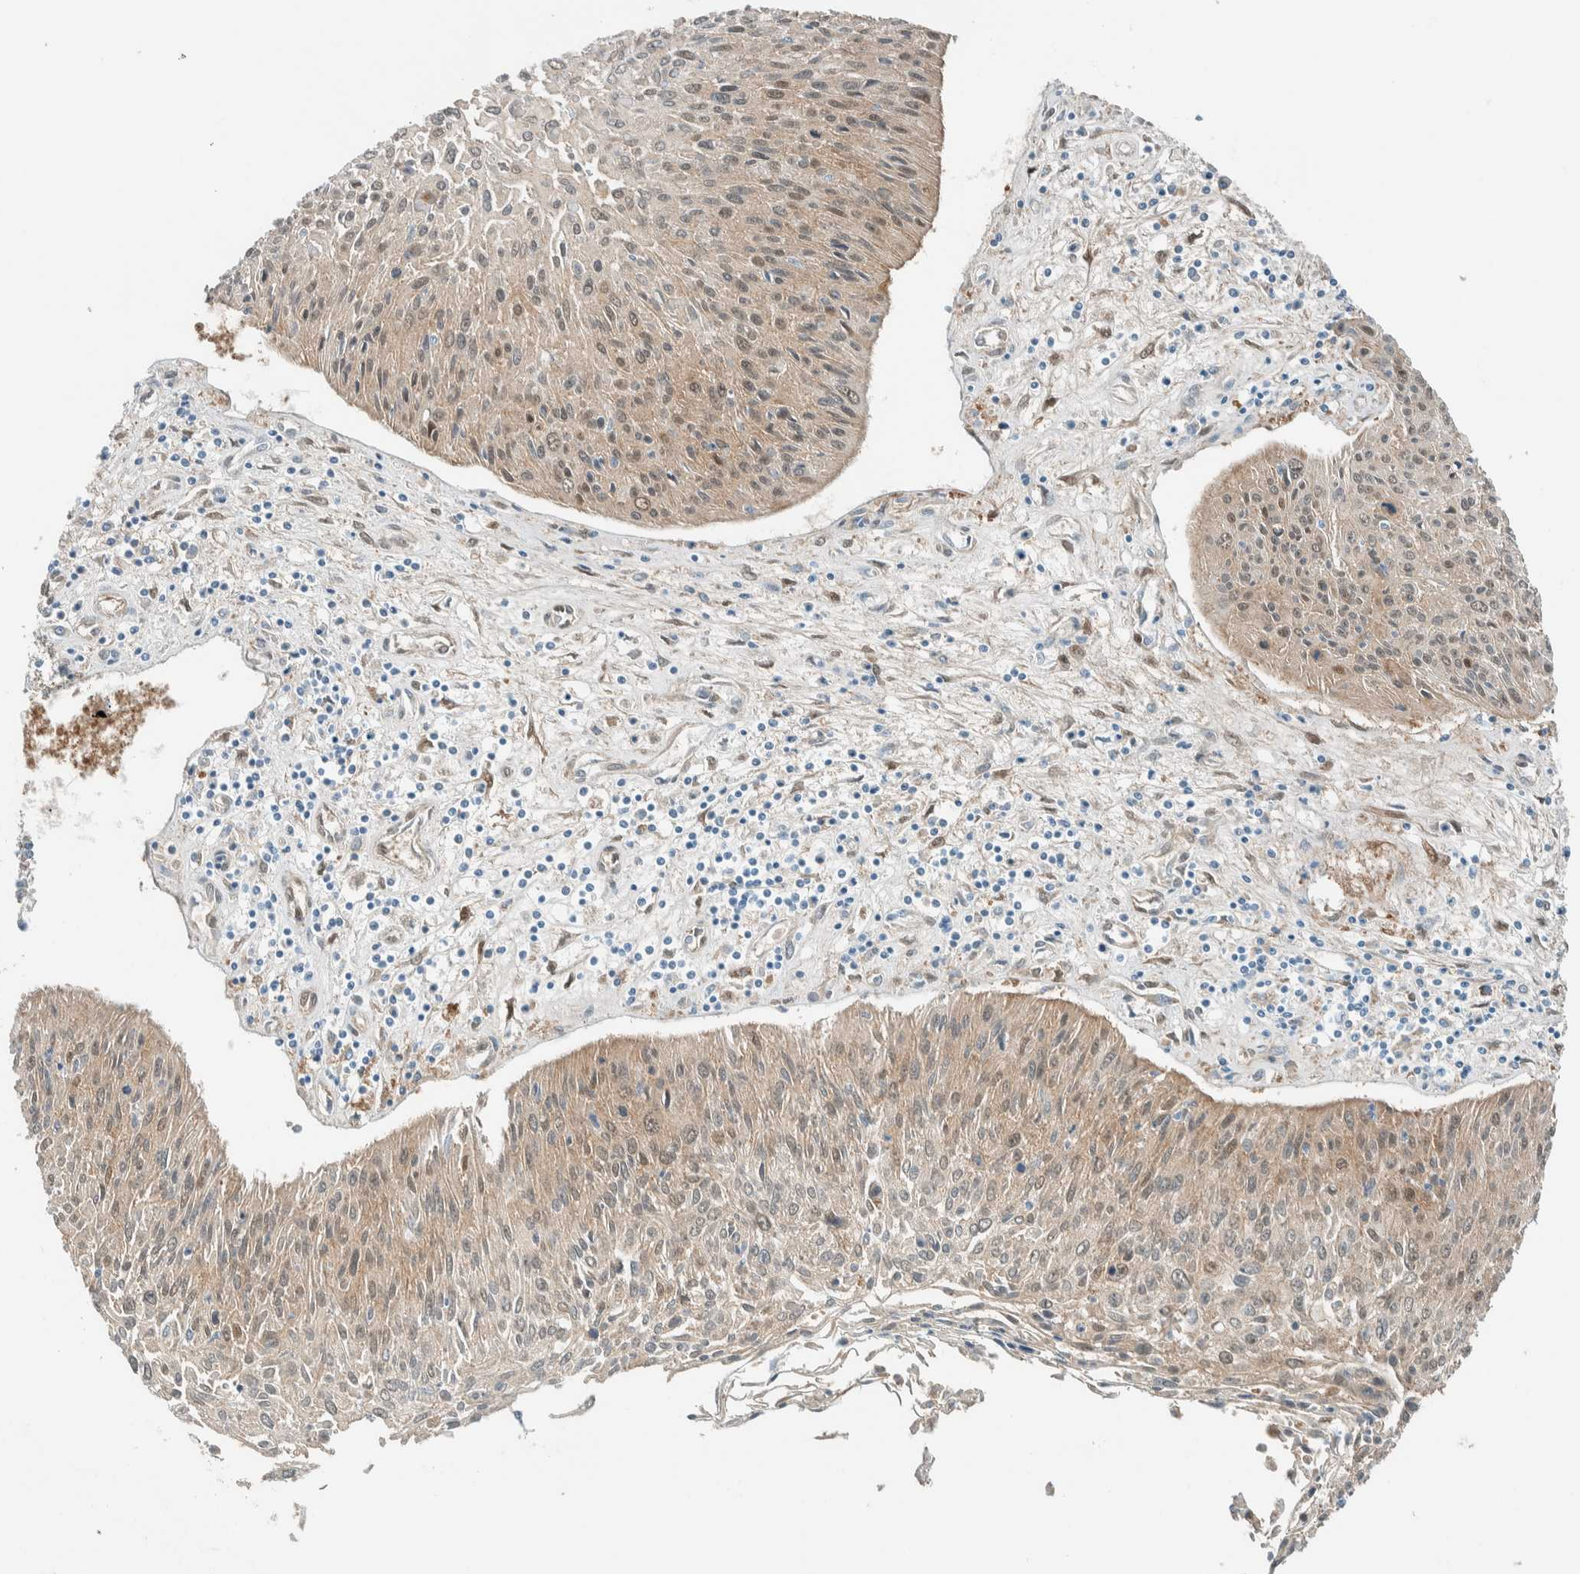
{"staining": {"intensity": "strong", "quantity": "25%-75%", "location": "cytoplasmic/membranous,nuclear"}, "tissue": "cervical cancer", "cell_type": "Tumor cells", "image_type": "cancer", "snomed": [{"axis": "morphology", "description": "Squamous cell carcinoma, NOS"}, {"axis": "topography", "description": "Cervix"}], "caption": "This micrograph reveals immunohistochemistry staining of human cervical cancer, with high strong cytoplasmic/membranous and nuclear expression in approximately 25%-75% of tumor cells.", "gene": "NXN", "patient": {"sex": "female", "age": 51}}